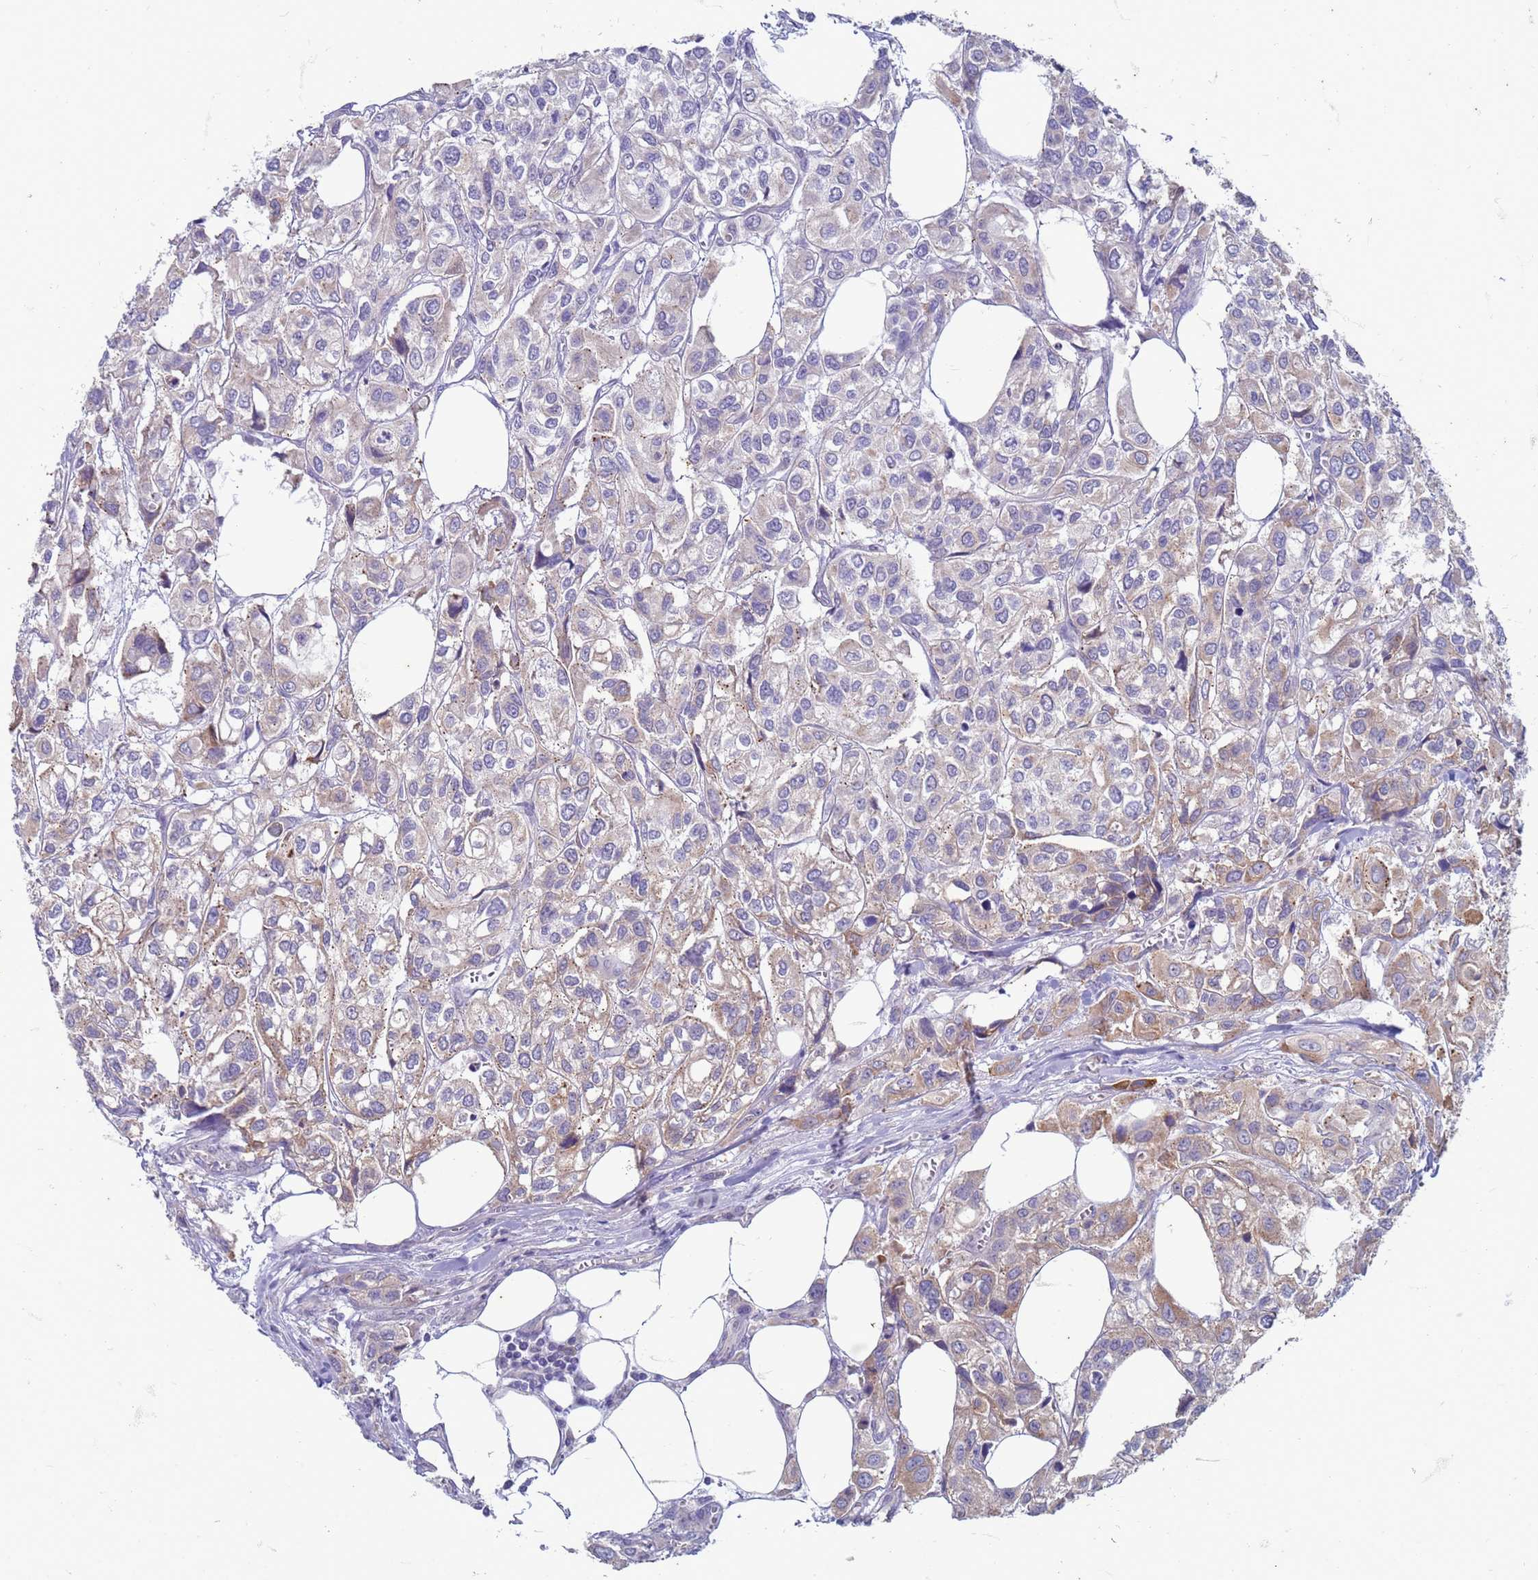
{"staining": {"intensity": "moderate", "quantity": "<25%", "location": "cytoplasmic/membranous"}, "tissue": "urothelial cancer", "cell_type": "Tumor cells", "image_type": "cancer", "snomed": [{"axis": "morphology", "description": "Urothelial carcinoma, High grade"}, {"axis": "topography", "description": "Urinary bladder"}], "caption": "Immunohistochemistry micrograph of urothelial cancer stained for a protein (brown), which demonstrates low levels of moderate cytoplasmic/membranous expression in about <25% of tumor cells.", "gene": "SUCO", "patient": {"sex": "male", "age": 67}}